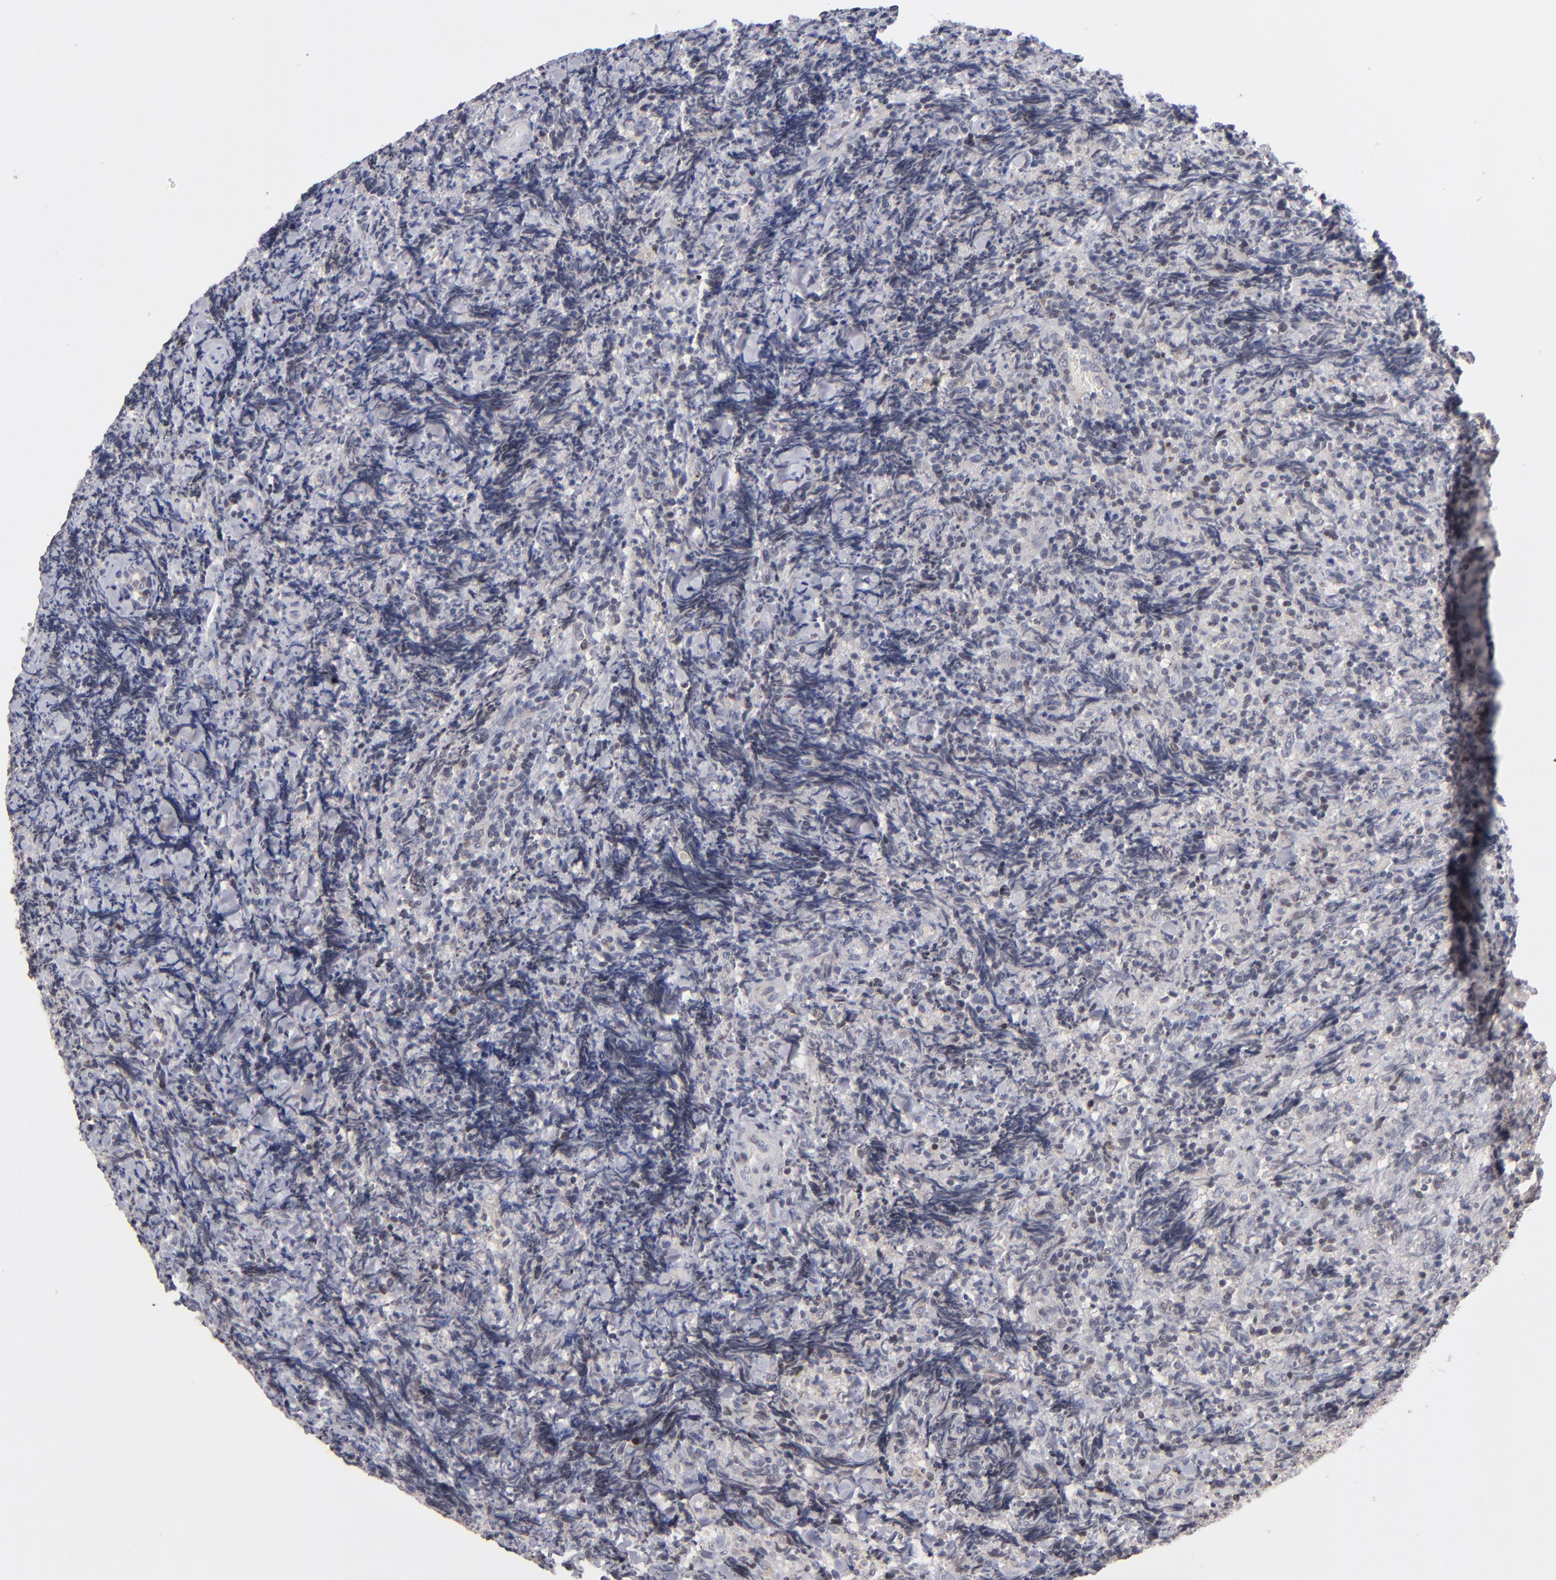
{"staining": {"intensity": "weak", "quantity": ">75%", "location": "nuclear"}, "tissue": "lymphoma", "cell_type": "Tumor cells", "image_type": "cancer", "snomed": [{"axis": "morphology", "description": "Malignant lymphoma, non-Hodgkin's type, High grade"}, {"axis": "topography", "description": "Tonsil"}], "caption": "This is a micrograph of immunohistochemistry staining of high-grade malignant lymphoma, non-Hodgkin's type, which shows weak expression in the nuclear of tumor cells.", "gene": "ODF2", "patient": {"sex": "female", "age": 36}}